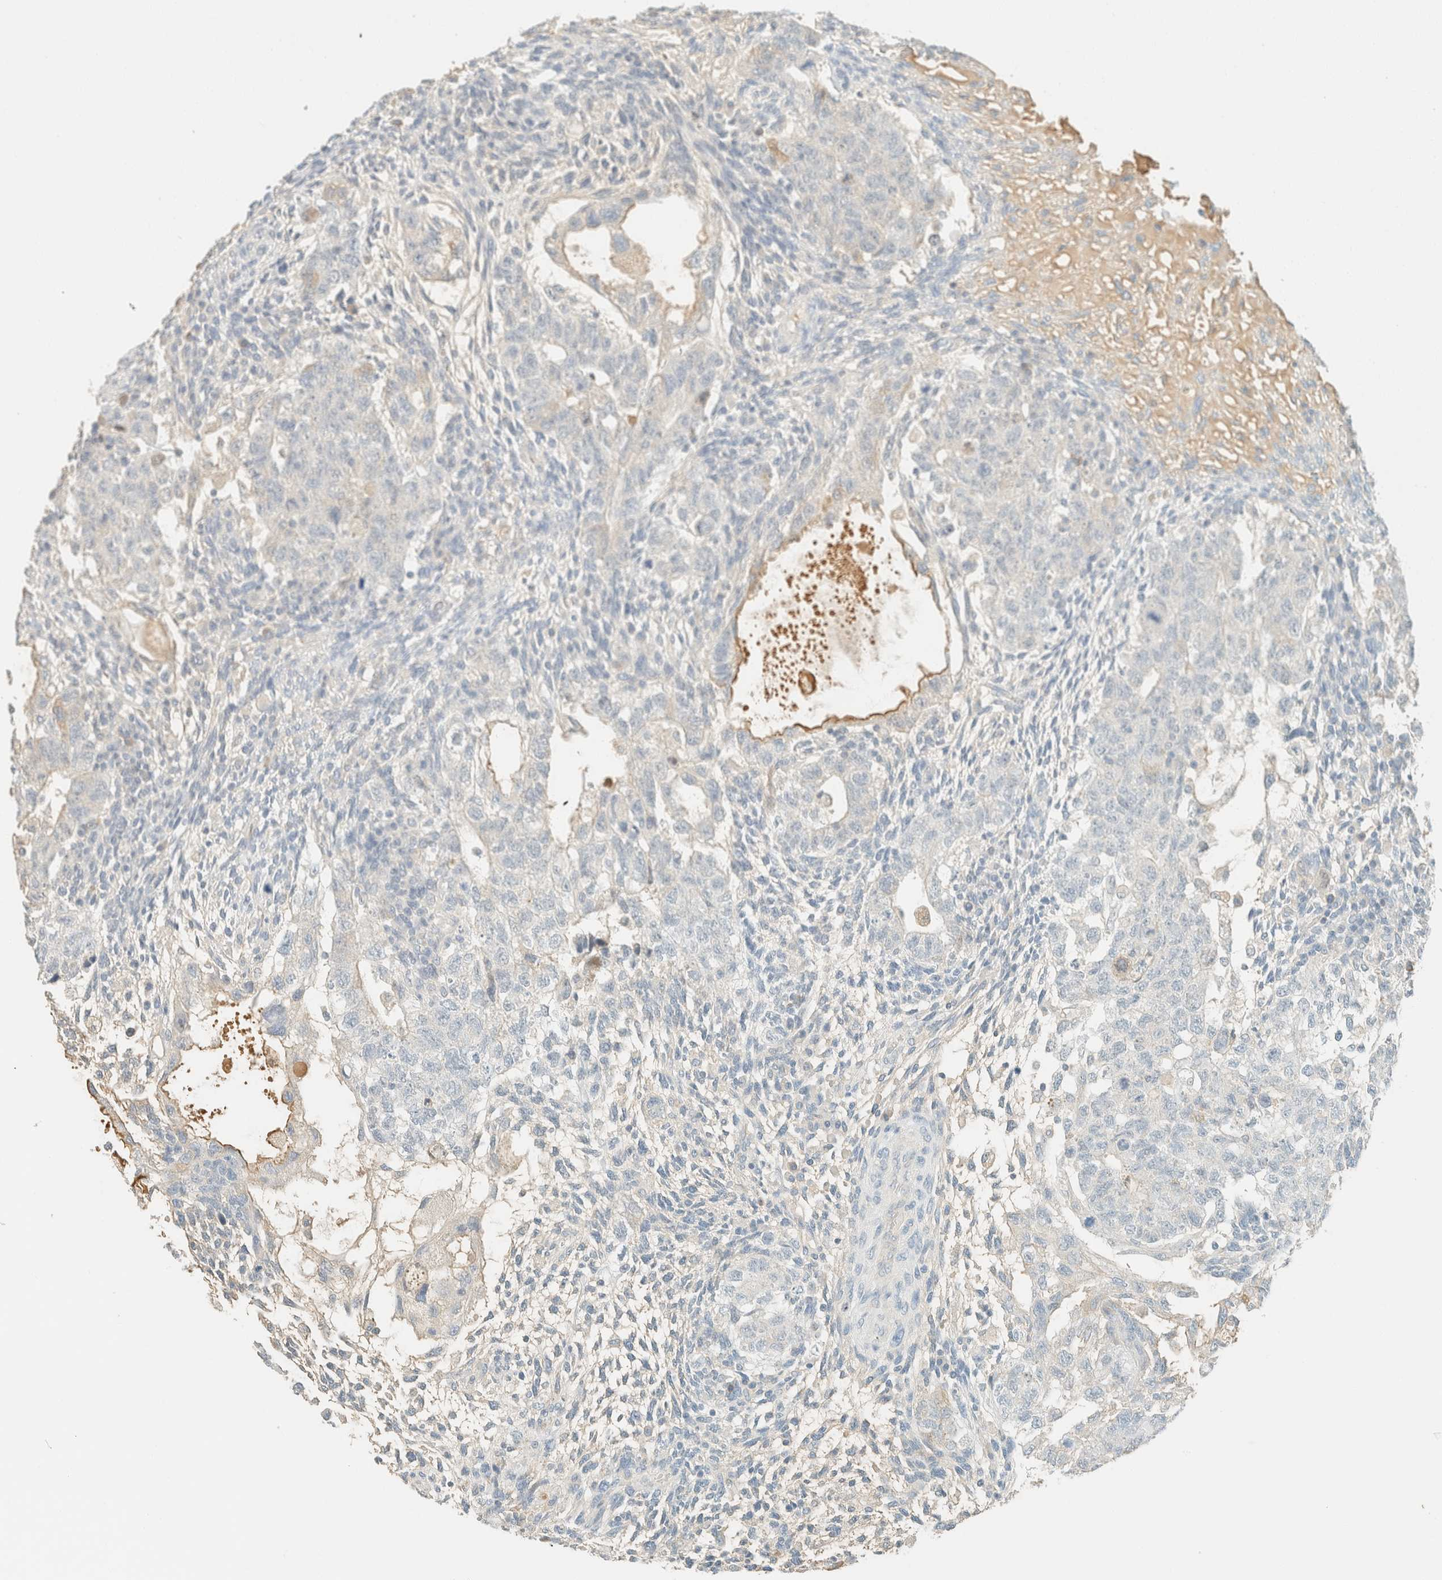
{"staining": {"intensity": "negative", "quantity": "none", "location": "none"}, "tissue": "testis cancer", "cell_type": "Tumor cells", "image_type": "cancer", "snomed": [{"axis": "morphology", "description": "Normal tissue, NOS"}, {"axis": "morphology", "description": "Carcinoma, Embryonal, NOS"}, {"axis": "topography", "description": "Testis"}], "caption": "Immunohistochemistry of human testis cancer demonstrates no expression in tumor cells.", "gene": "GPA33", "patient": {"sex": "male", "age": 36}}